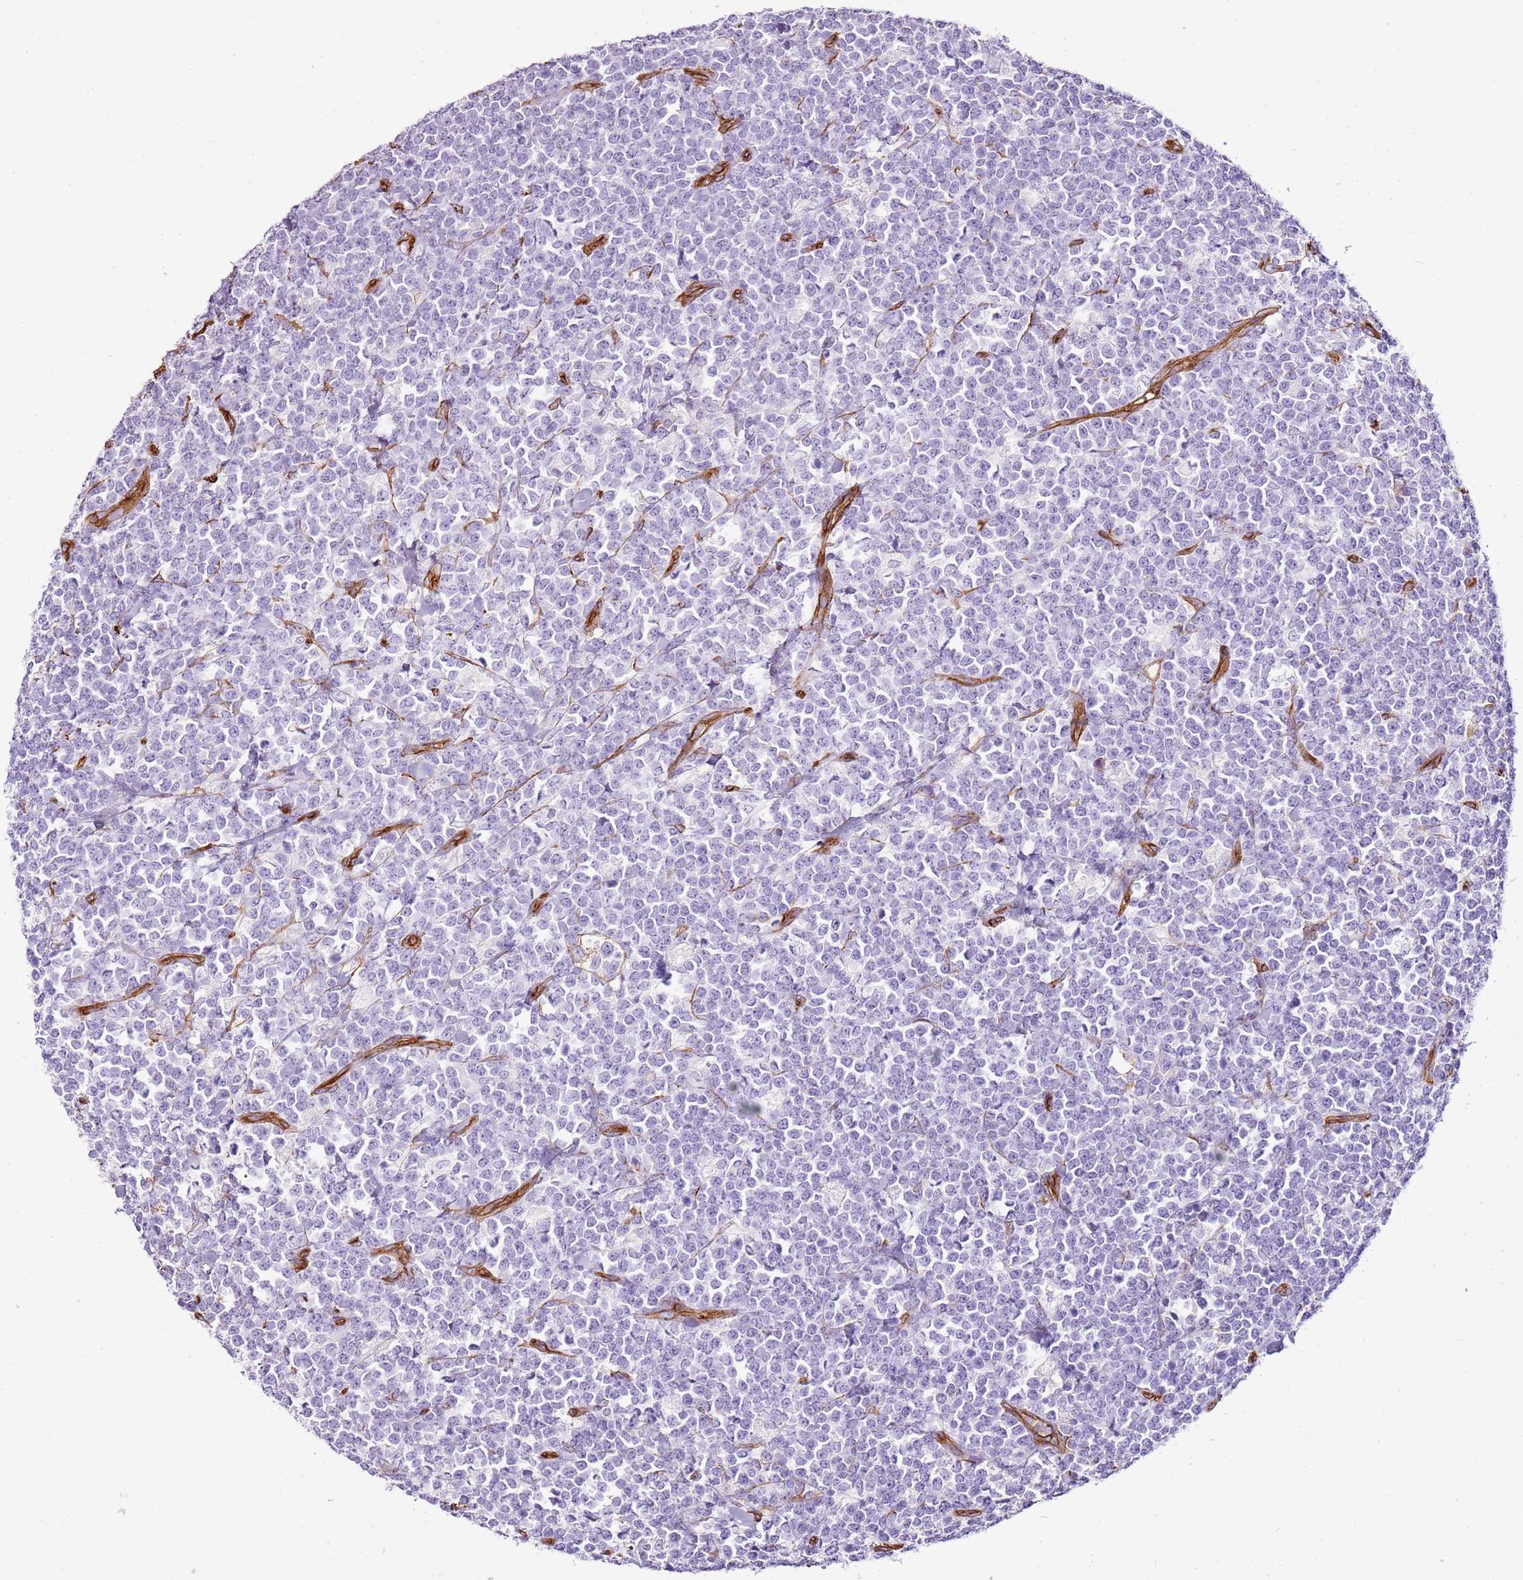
{"staining": {"intensity": "negative", "quantity": "none", "location": "none"}, "tissue": "lymphoma", "cell_type": "Tumor cells", "image_type": "cancer", "snomed": [{"axis": "morphology", "description": "Malignant lymphoma, non-Hodgkin's type, High grade"}, {"axis": "topography", "description": "Small intestine"}, {"axis": "topography", "description": "Colon"}], "caption": "Immunohistochemistry photomicrograph of neoplastic tissue: lymphoma stained with DAB shows no significant protein staining in tumor cells. (Brightfield microscopy of DAB (3,3'-diaminobenzidine) immunohistochemistry at high magnification).", "gene": "CTDSPL", "patient": {"sex": "male", "age": 8}}